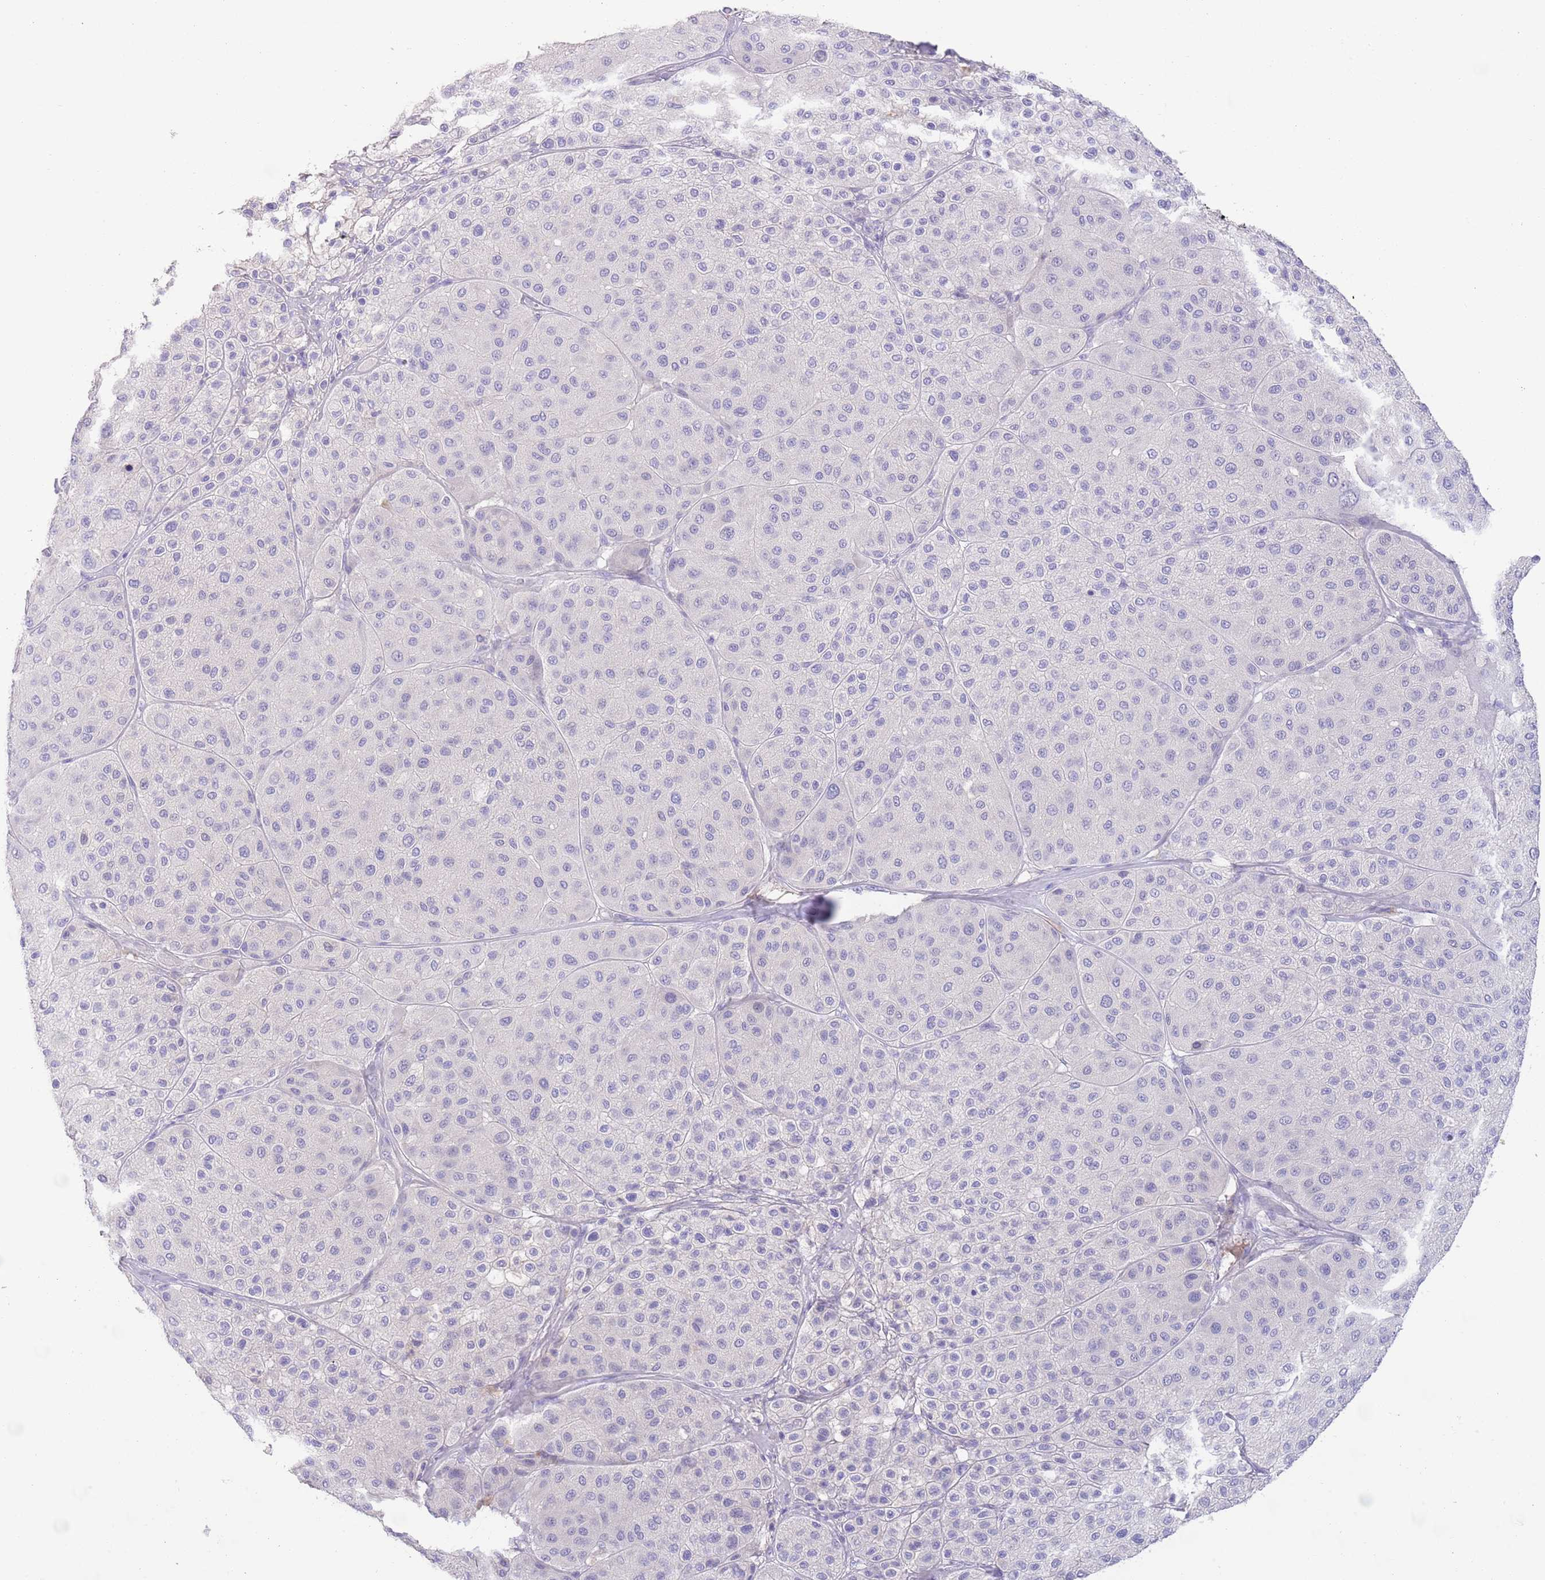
{"staining": {"intensity": "negative", "quantity": "none", "location": "none"}, "tissue": "melanoma", "cell_type": "Tumor cells", "image_type": "cancer", "snomed": [{"axis": "morphology", "description": "Malignant melanoma, Metastatic site"}, {"axis": "topography", "description": "Smooth muscle"}], "caption": "Malignant melanoma (metastatic site) was stained to show a protein in brown. There is no significant positivity in tumor cells.", "gene": "IGFL4", "patient": {"sex": "male", "age": 41}}